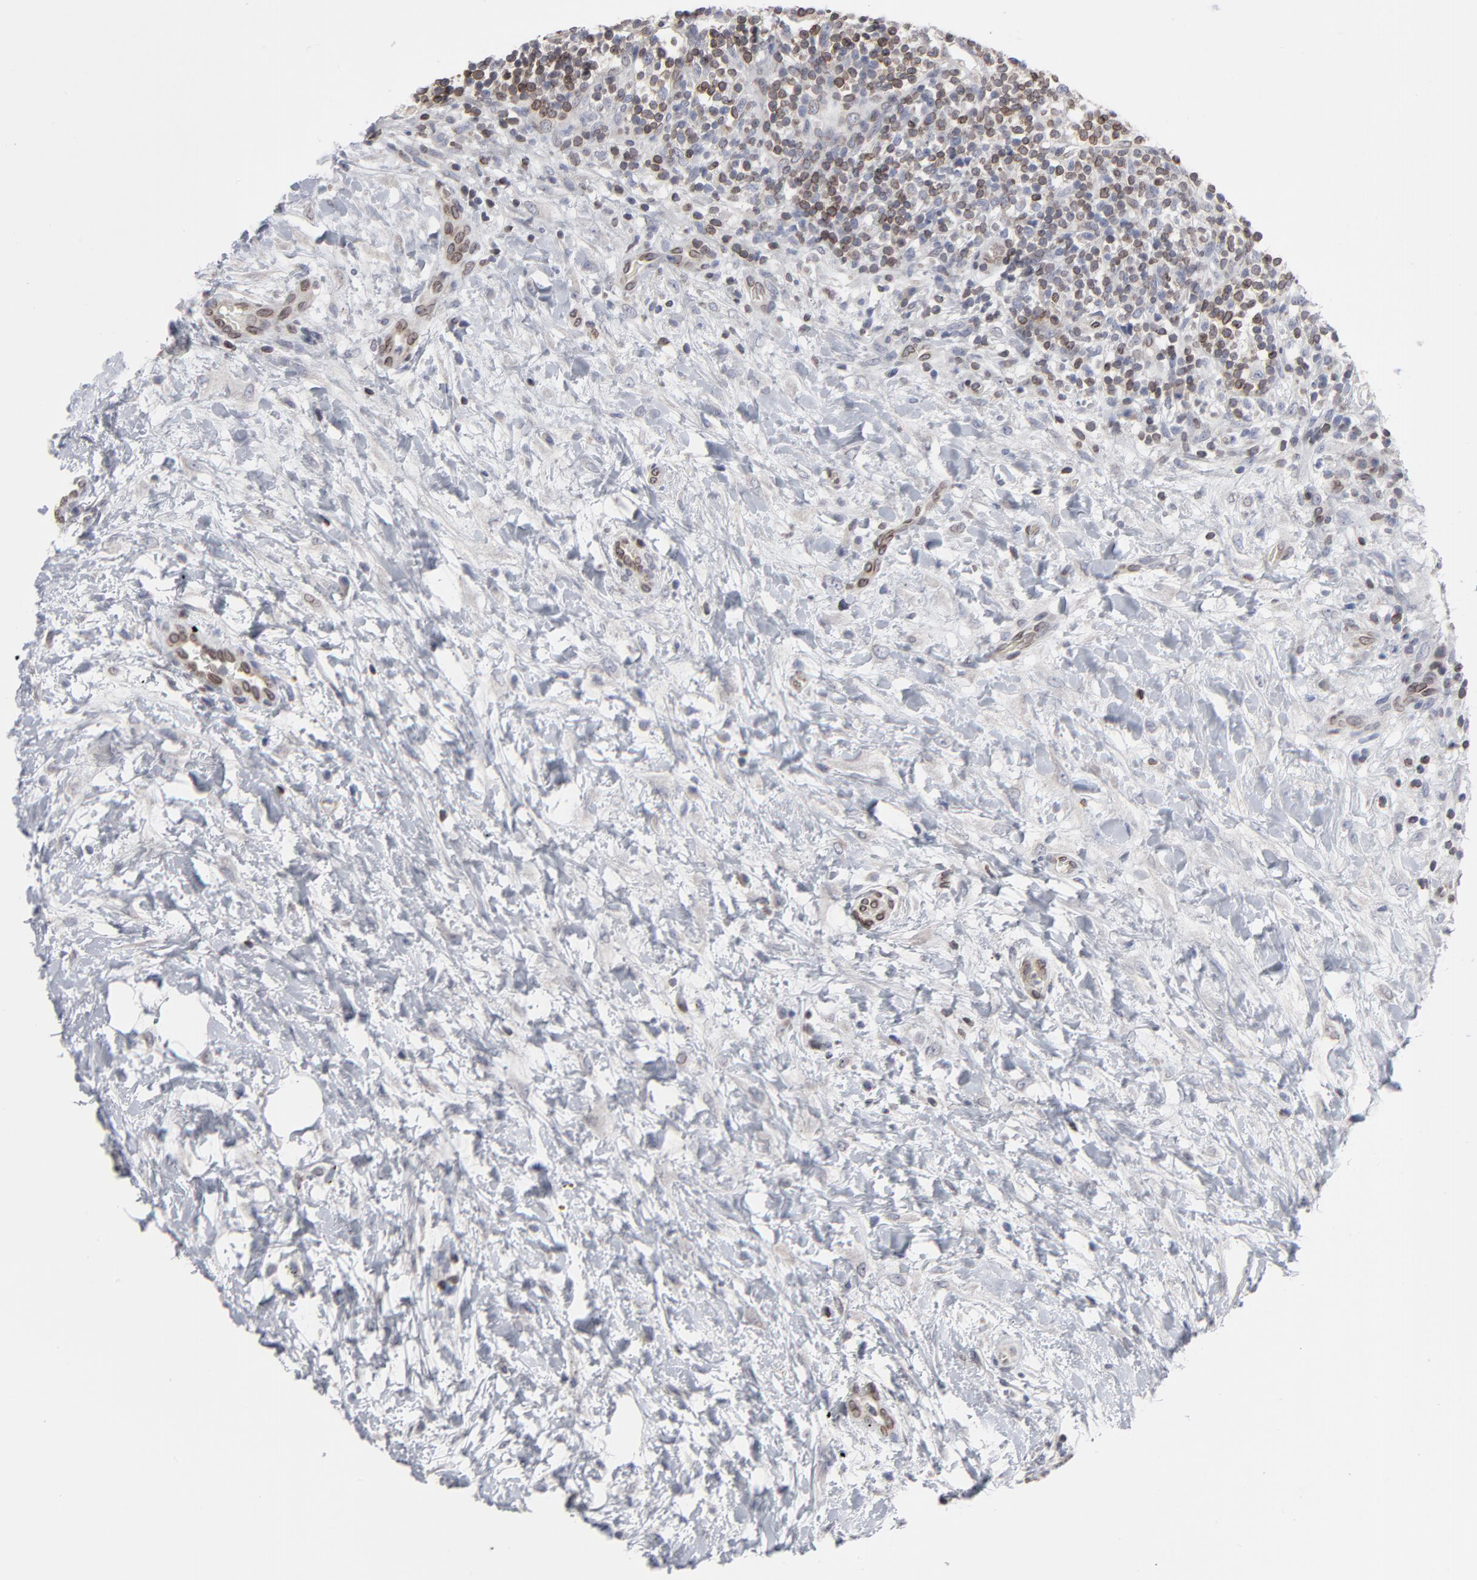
{"staining": {"intensity": "moderate", "quantity": ">75%", "location": "cytoplasmic/membranous,nuclear"}, "tissue": "lymphoma", "cell_type": "Tumor cells", "image_type": "cancer", "snomed": [{"axis": "morphology", "description": "Malignant lymphoma, non-Hodgkin's type, Low grade"}, {"axis": "topography", "description": "Lymph node"}], "caption": "Lymphoma was stained to show a protein in brown. There is medium levels of moderate cytoplasmic/membranous and nuclear expression in about >75% of tumor cells.", "gene": "SYNE2", "patient": {"sex": "female", "age": 76}}